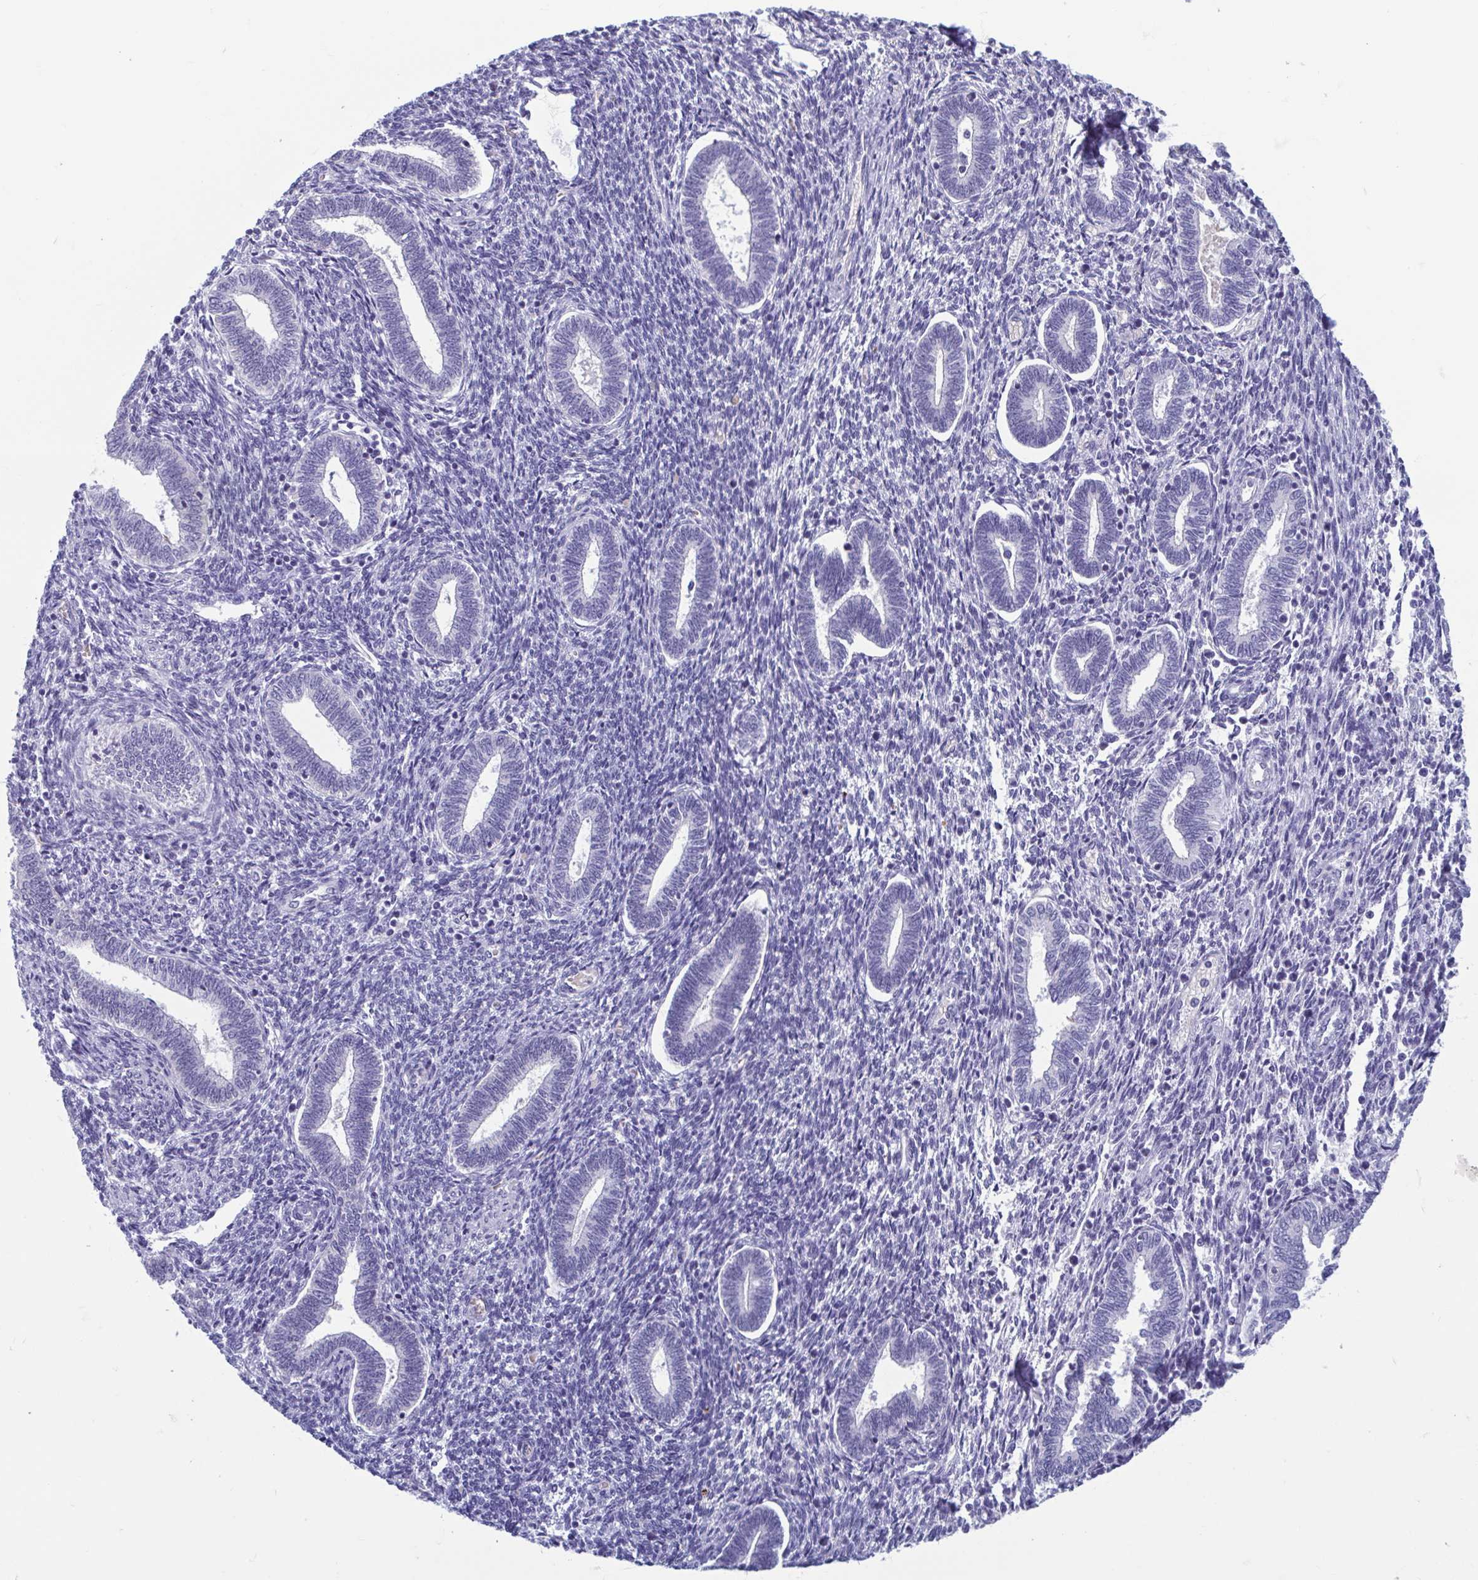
{"staining": {"intensity": "negative", "quantity": "none", "location": "none"}, "tissue": "endometrium", "cell_type": "Cells in endometrial stroma", "image_type": "normal", "snomed": [{"axis": "morphology", "description": "Normal tissue, NOS"}, {"axis": "topography", "description": "Endometrium"}], "caption": "This photomicrograph is of unremarkable endometrium stained with IHC to label a protein in brown with the nuclei are counter-stained blue. There is no positivity in cells in endometrial stroma. Nuclei are stained in blue.", "gene": "MORC4", "patient": {"sex": "female", "age": 42}}